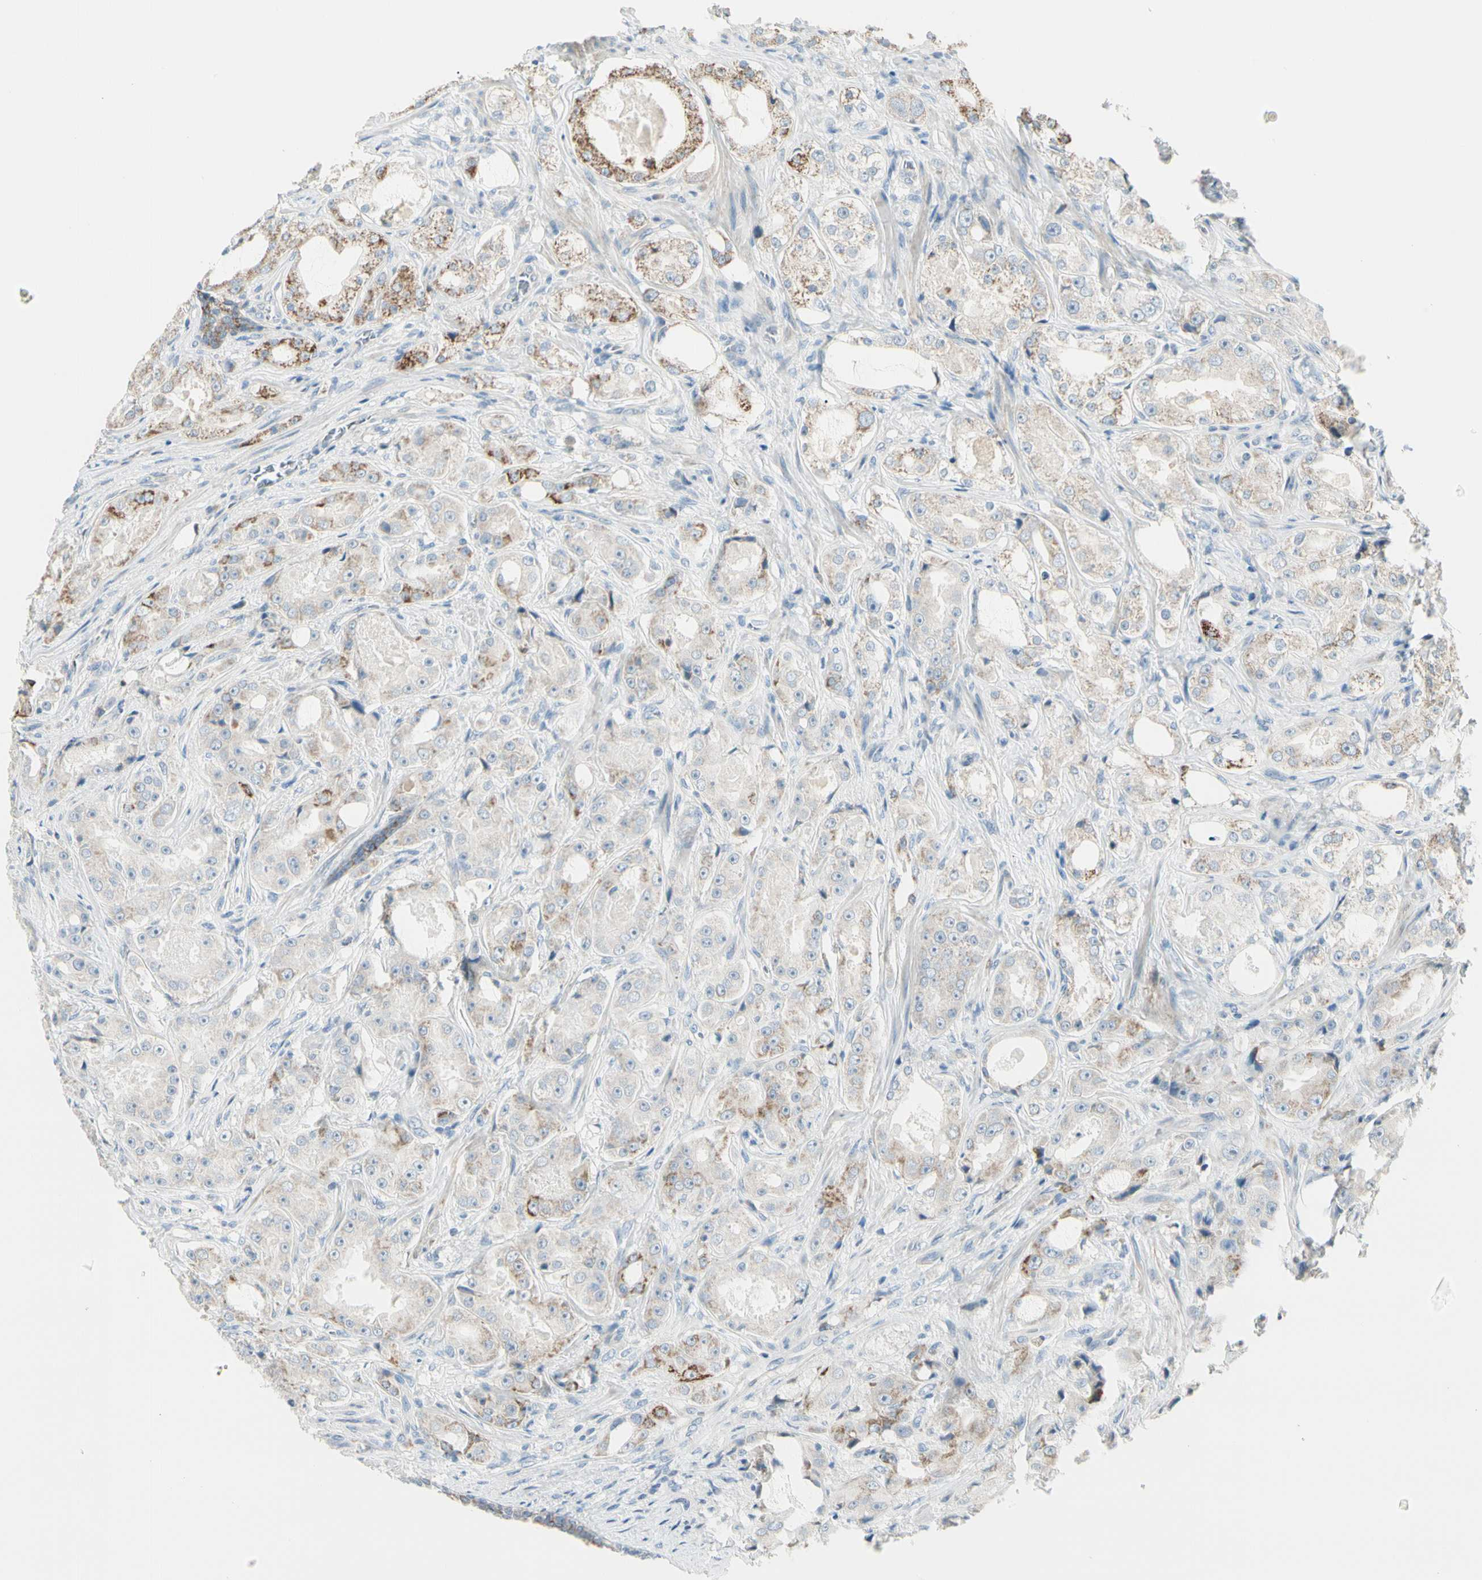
{"staining": {"intensity": "strong", "quantity": "<25%", "location": "cytoplasmic/membranous"}, "tissue": "prostate cancer", "cell_type": "Tumor cells", "image_type": "cancer", "snomed": [{"axis": "morphology", "description": "Adenocarcinoma, High grade"}, {"axis": "topography", "description": "Prostate"}], "caption": "Immunohistochemical staining of human adenocarcinoma (high-grade) (prostate) exhibits strong cytoplasmic/membranous protein positivity in approximately <25% of tumor cells.", "gene": "SLC6A15", "patient": {"sex": "male", "age": 73}}